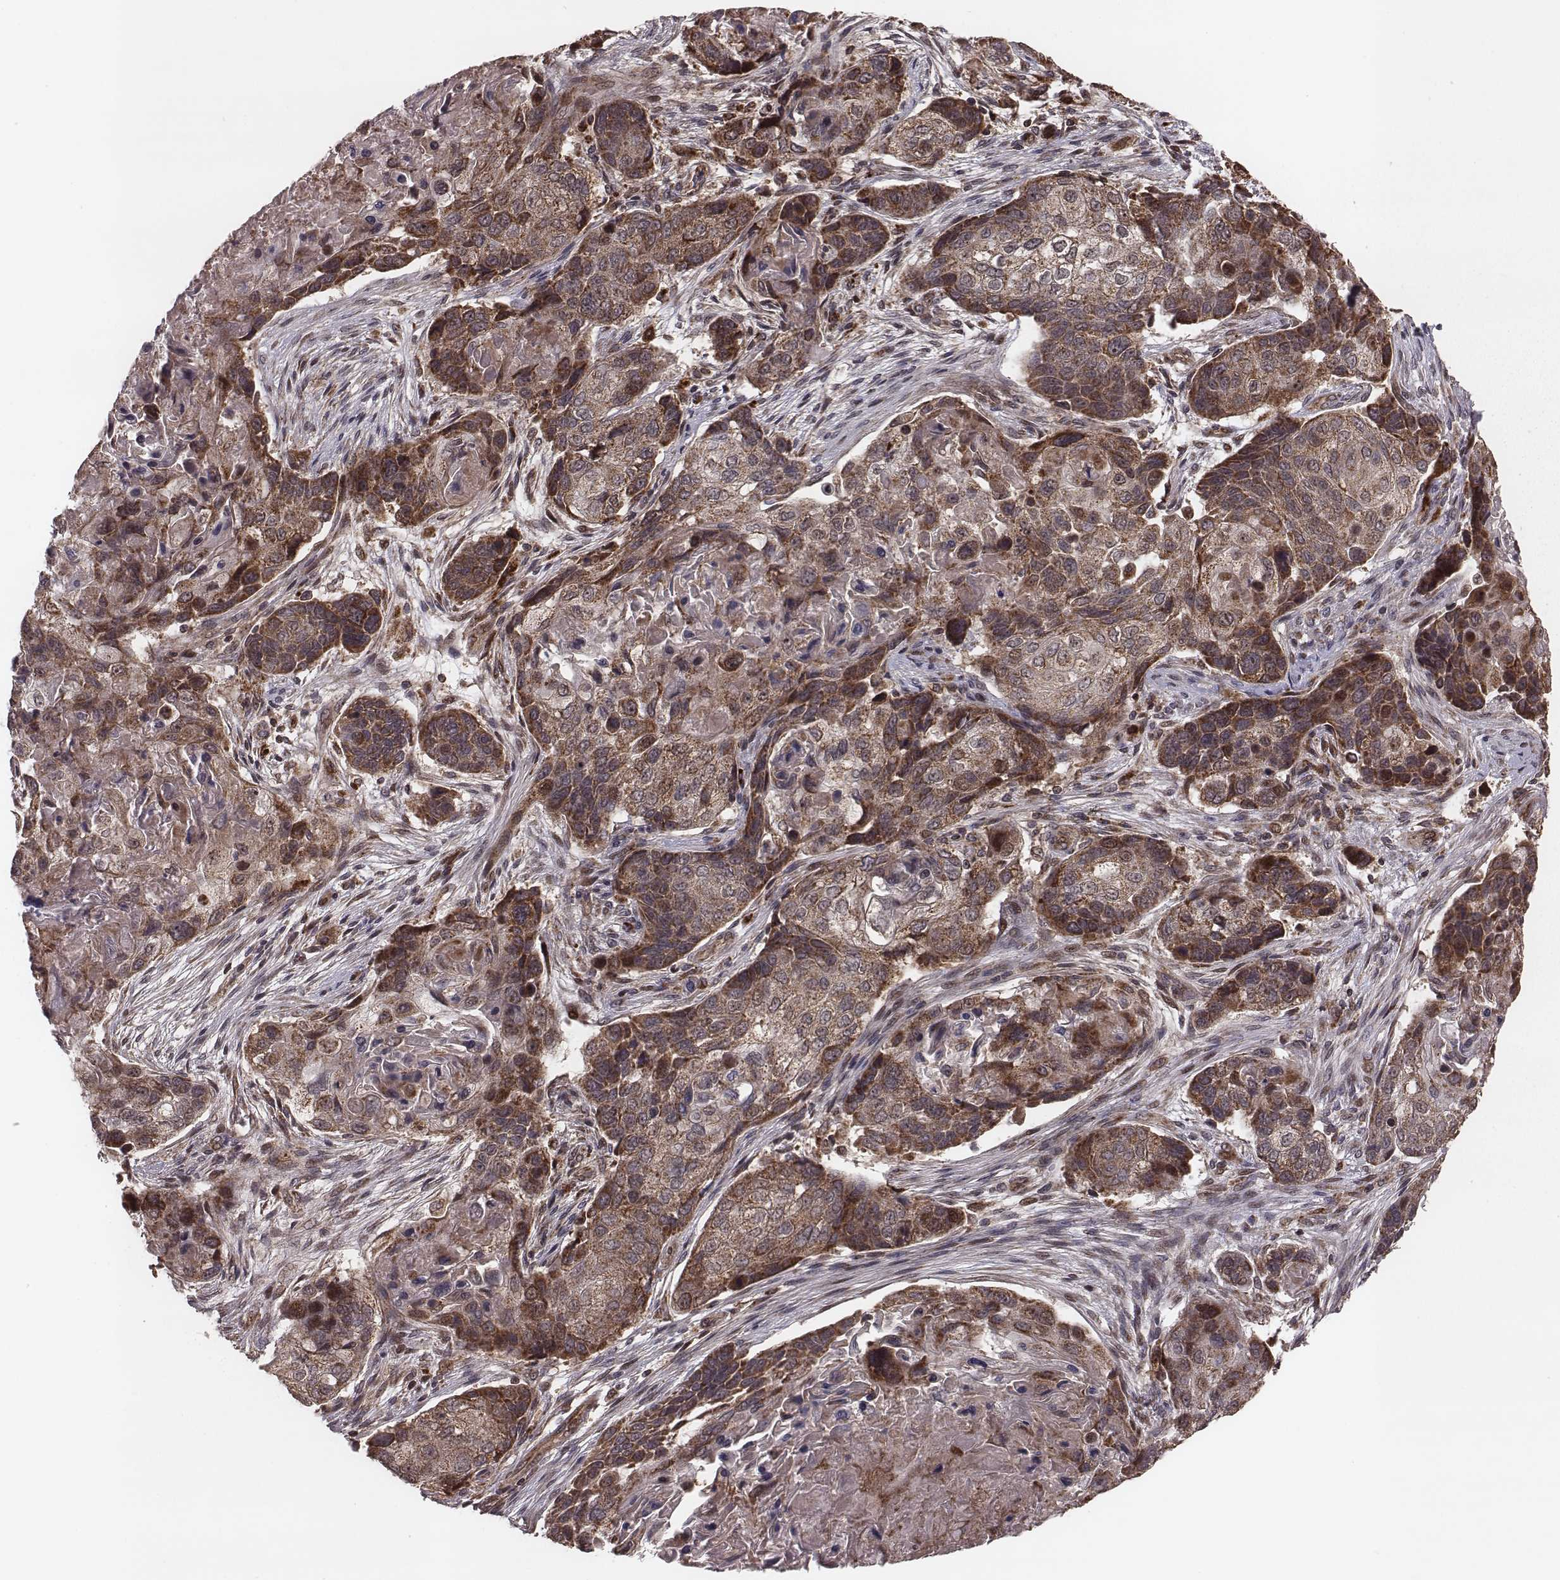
{"staining": {"intensity": "moderate", "quantity": ">75%", "location": "cytoplasmic/membranous"}, "tissue": "lung cancer", "cell_type": "Tumor cells", "image_type": "cancer", "snomed": [{"axis": "morphology", "description": "Squamous cell carcinoma, NOS"}, {"axis": "topography", "description": "Lung"}], "caption": "Immunohistochemistry (IHC) micrograph of neoplastic tissue: lung cancer (squamous cell carcinoma) stained using immunohistochemistry (IHC) displays medium levels of moderate protein expression localized specifically in the cytoplasmic/membranous of tumor cells, appearing as a cytoplasmic/membranous brown color.", "gene": "ZDHHC21", "patient": {"sex": "male", "age": 69}}